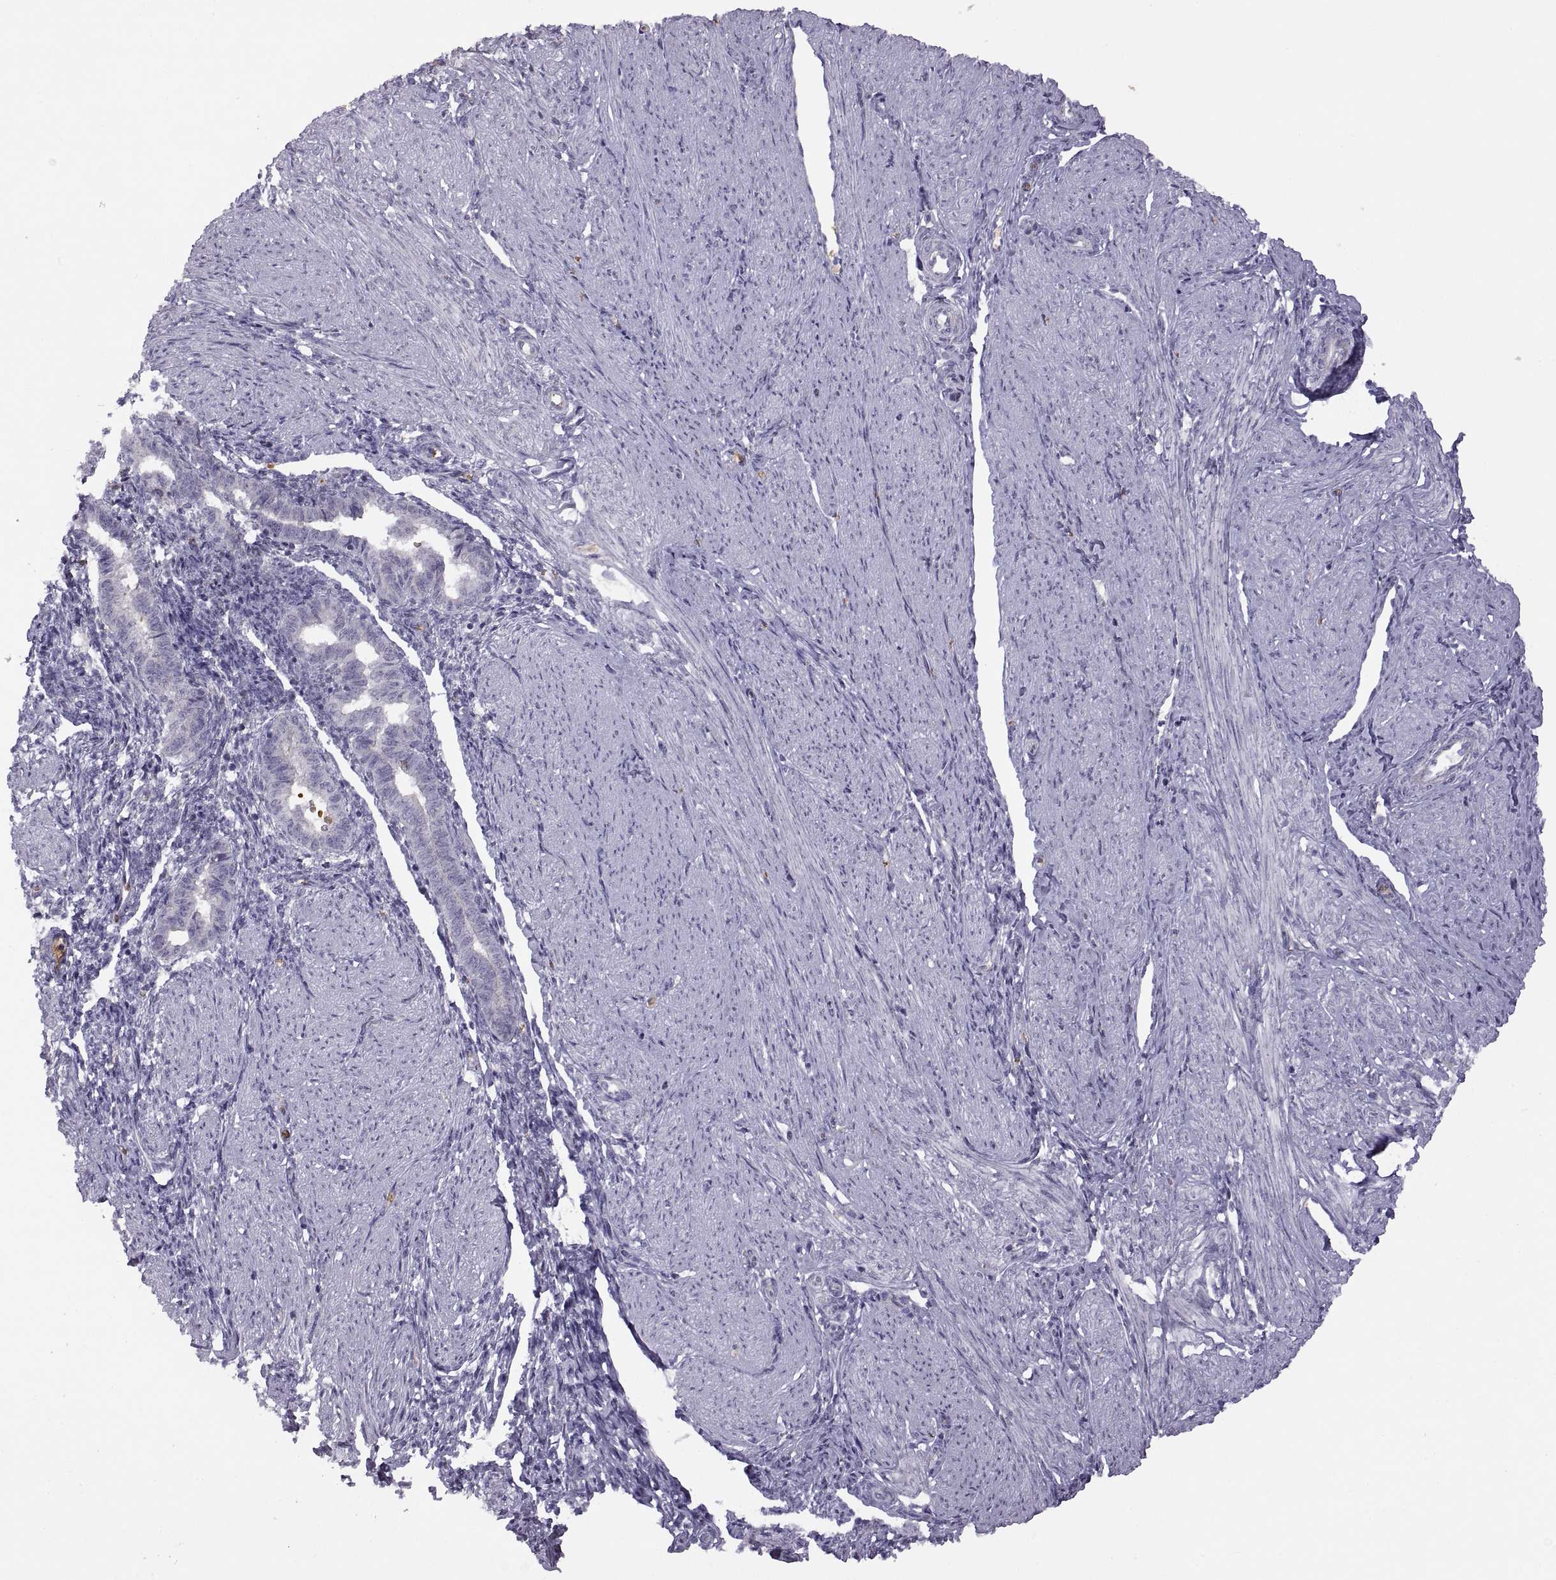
{"staining": {"intensity": "negative", "quantity": "none", "location": "none"}, "tissue": "endometrium", "cell_type": "Cells in endometrial stroma", "image_type": "normal", "snomed": [{"axis": "morphology", "description": "Normal tissue, NOS"}, {"axis": "topography", "description": "Endometrium"}], "caption": "Immunohistochemical staining of normal human endometrium shows no significant positivity in cells in endometrial stroma.", "gene": "MEIOC", "patient": {"sex": "female", "age": 37}}